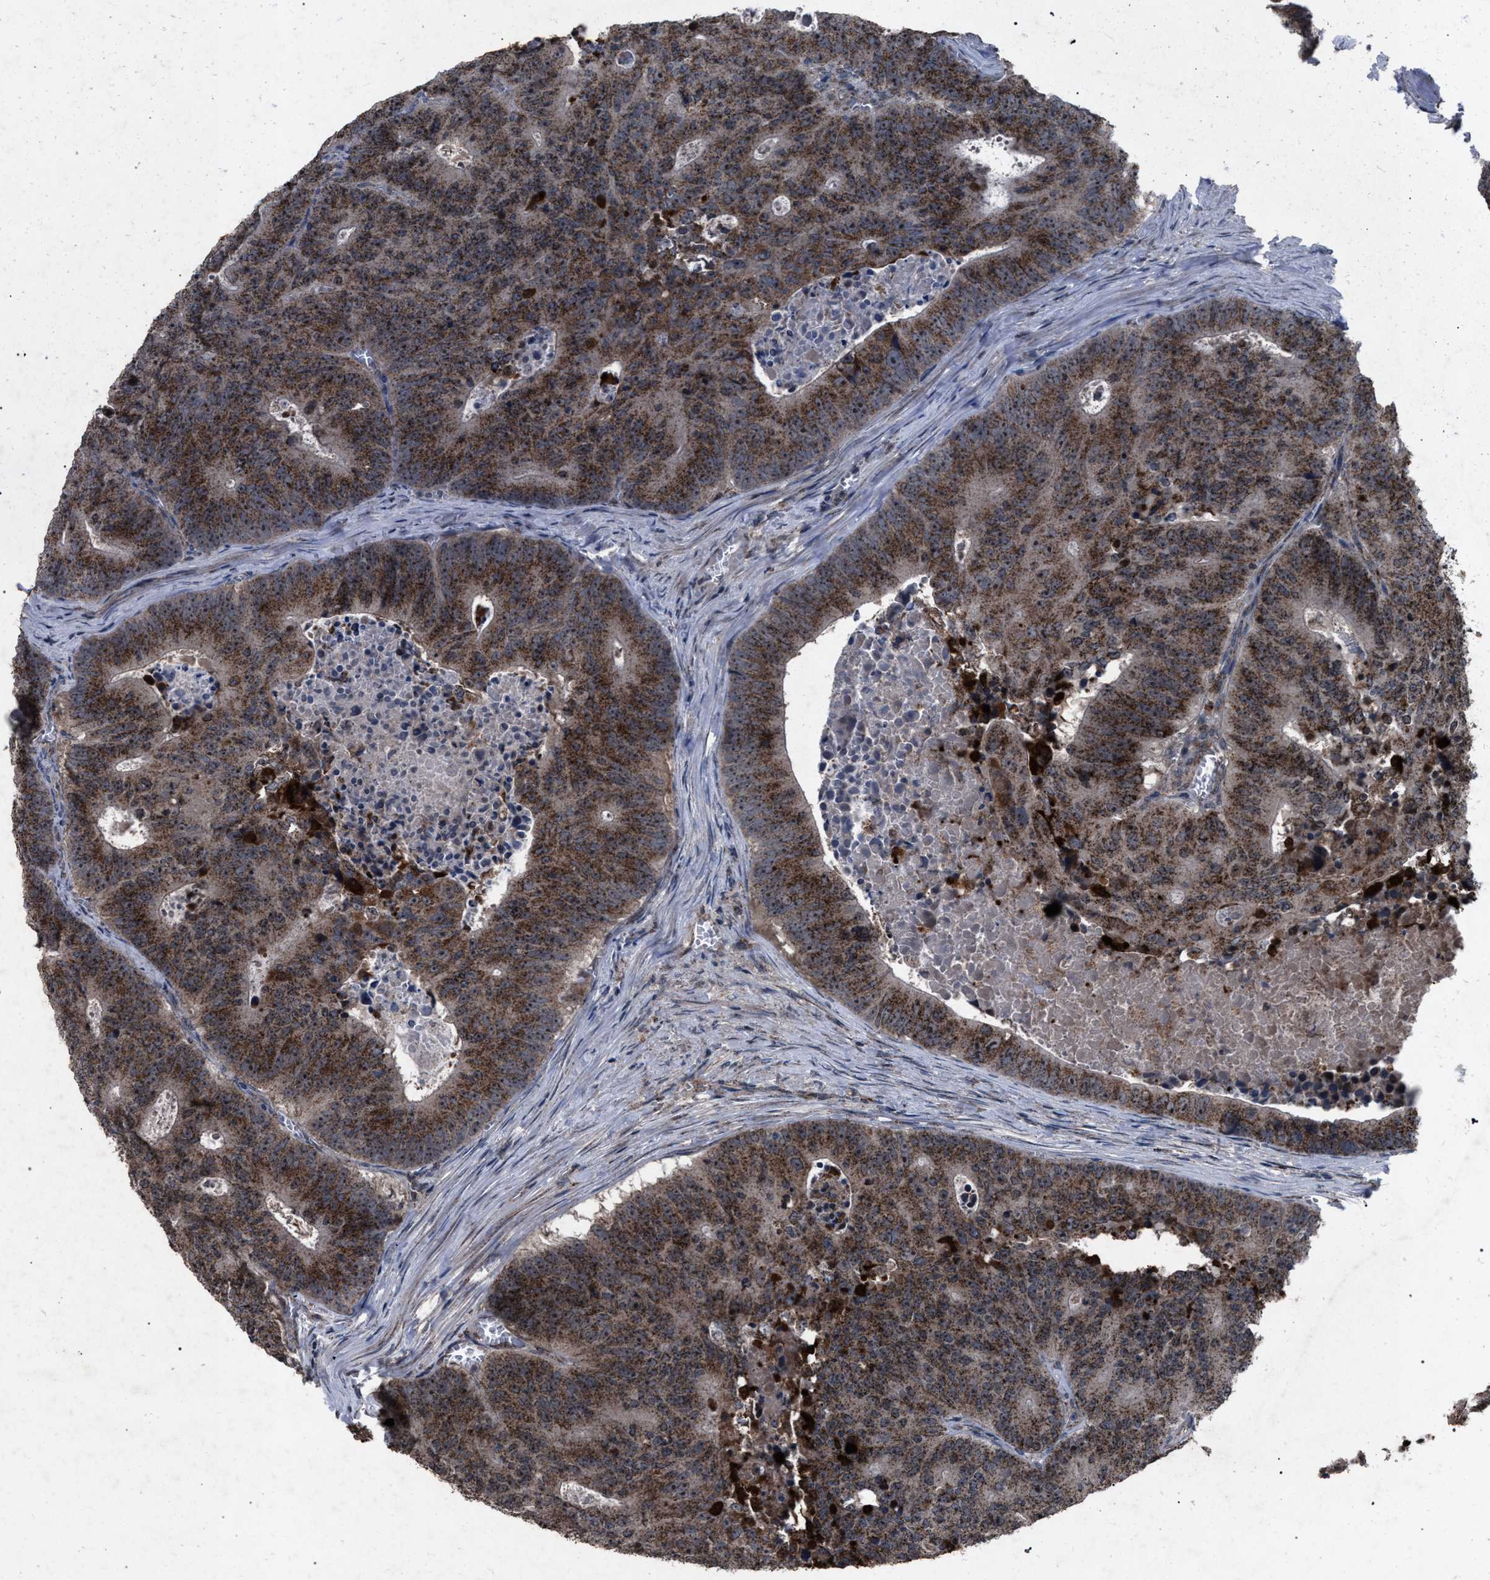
{"staining": {"intensity": "moderate", "quantity": ">75%", "location": "cytoplasmic/membranous"}, "tissue": "colorectal cancer", "cell_type": "Tumor cells", "image_type": "cancer", "snomed": [{"axis": "morphology", "description": "Adenocarcinoma, NOS"}, {"axis": "topography", "description": "Colon"}], "caption": "Protein expression analysis of colorectal cancer shows moderate cytoplasmic/membranous positivity in approximately >75% of tumor cells.", "gene": "HSD17B4", "patient": {"sex": "male", "age": 87}}